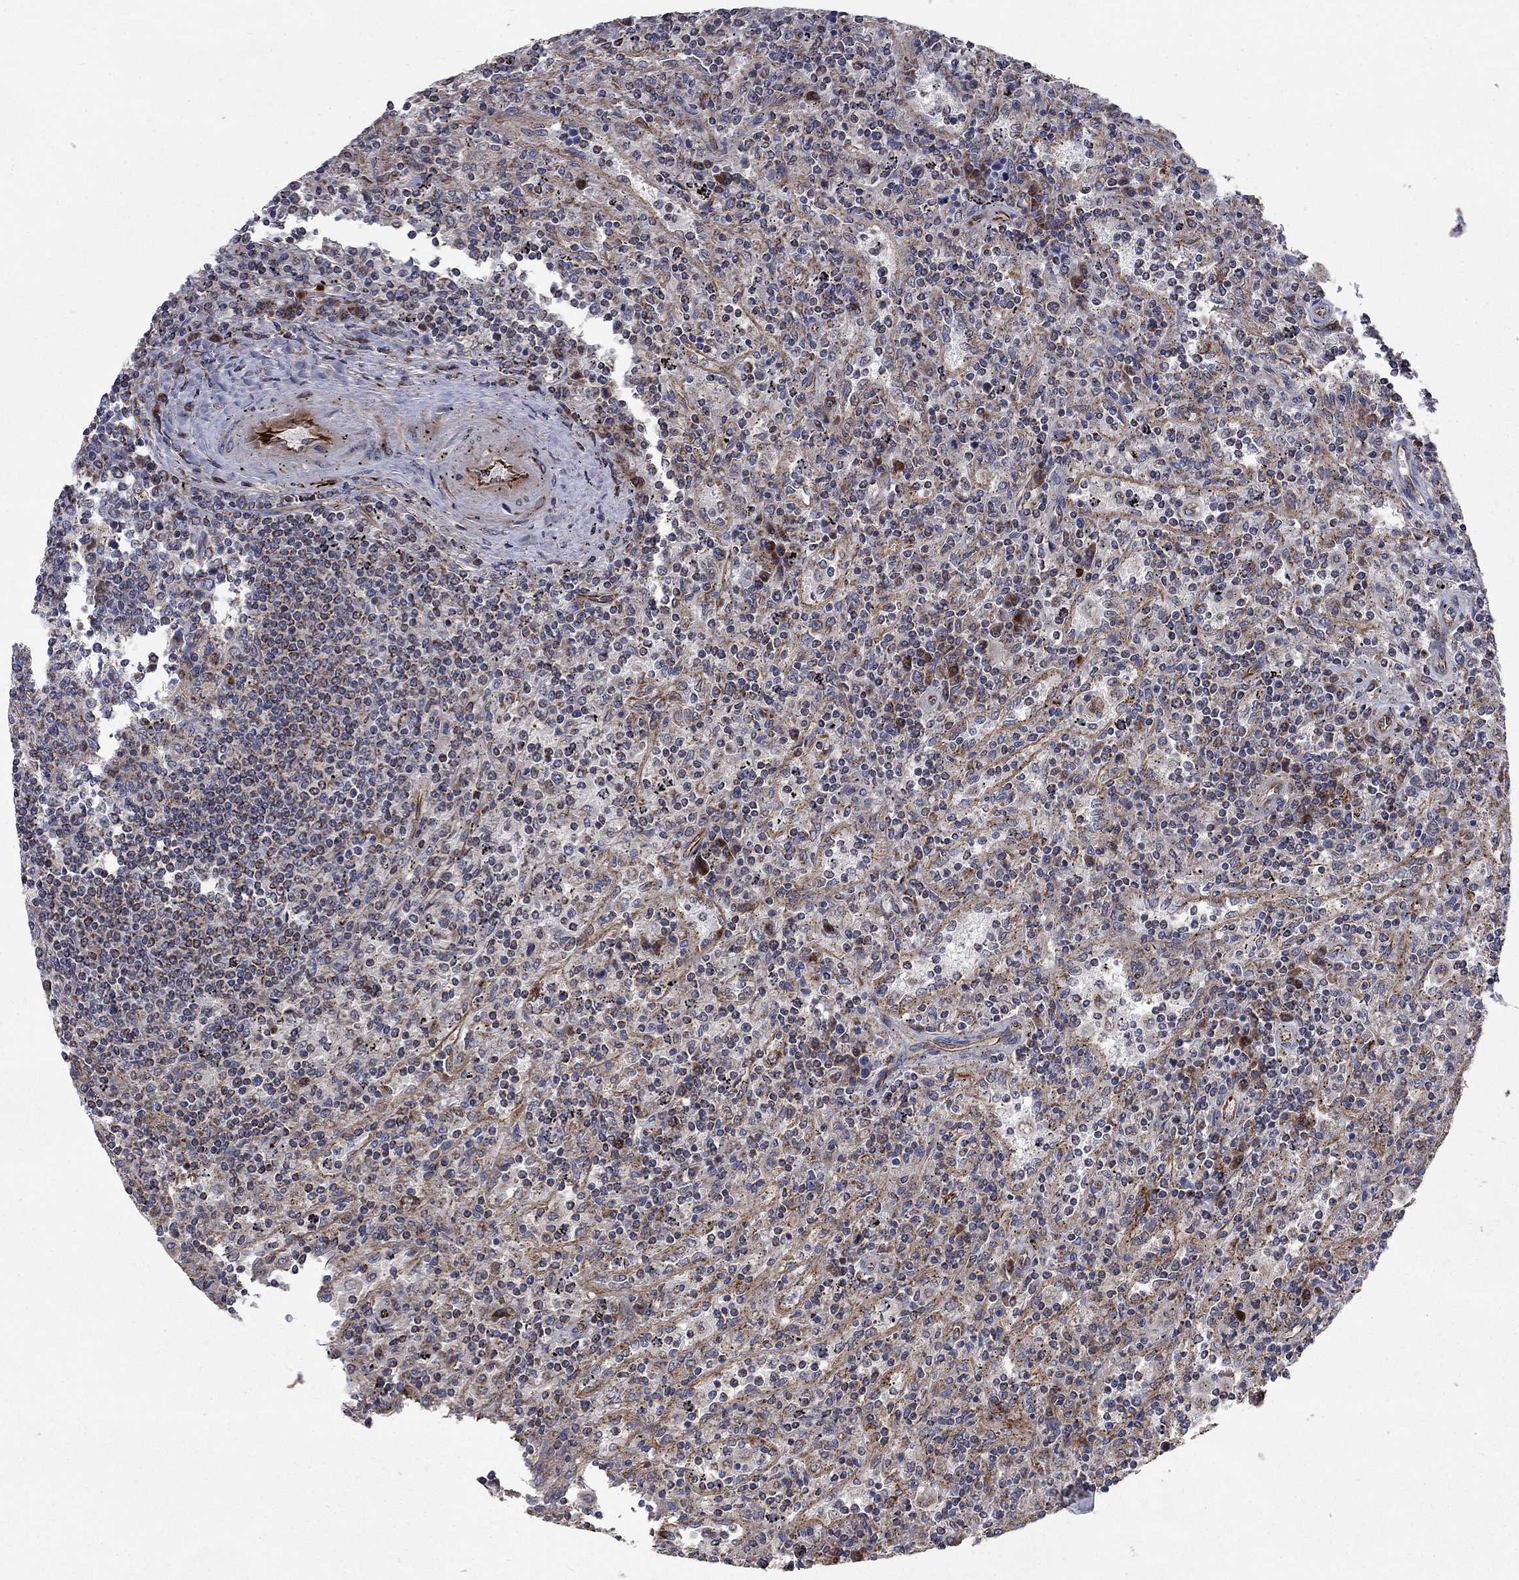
{"staining": {"intensity": "negative", "quantity": "none", "location": "none"}, "tissue": "lymphoma", "cell_type": "Tumor cells", "image_type": "cancer", "snomed": [{"axis": "morphology", "description": "Malignant lymphoma, non-Hodgkin's type, Low grade"}, {"axis": "topography", "description": "Spleen"}], "caption": "Tumor cells show no significant protein staining in malignant lymphoma, non-Hodgkin's type (low-grade).", "gene": "NDUFC1", "patient": {"sex": "male", "age": 62}}